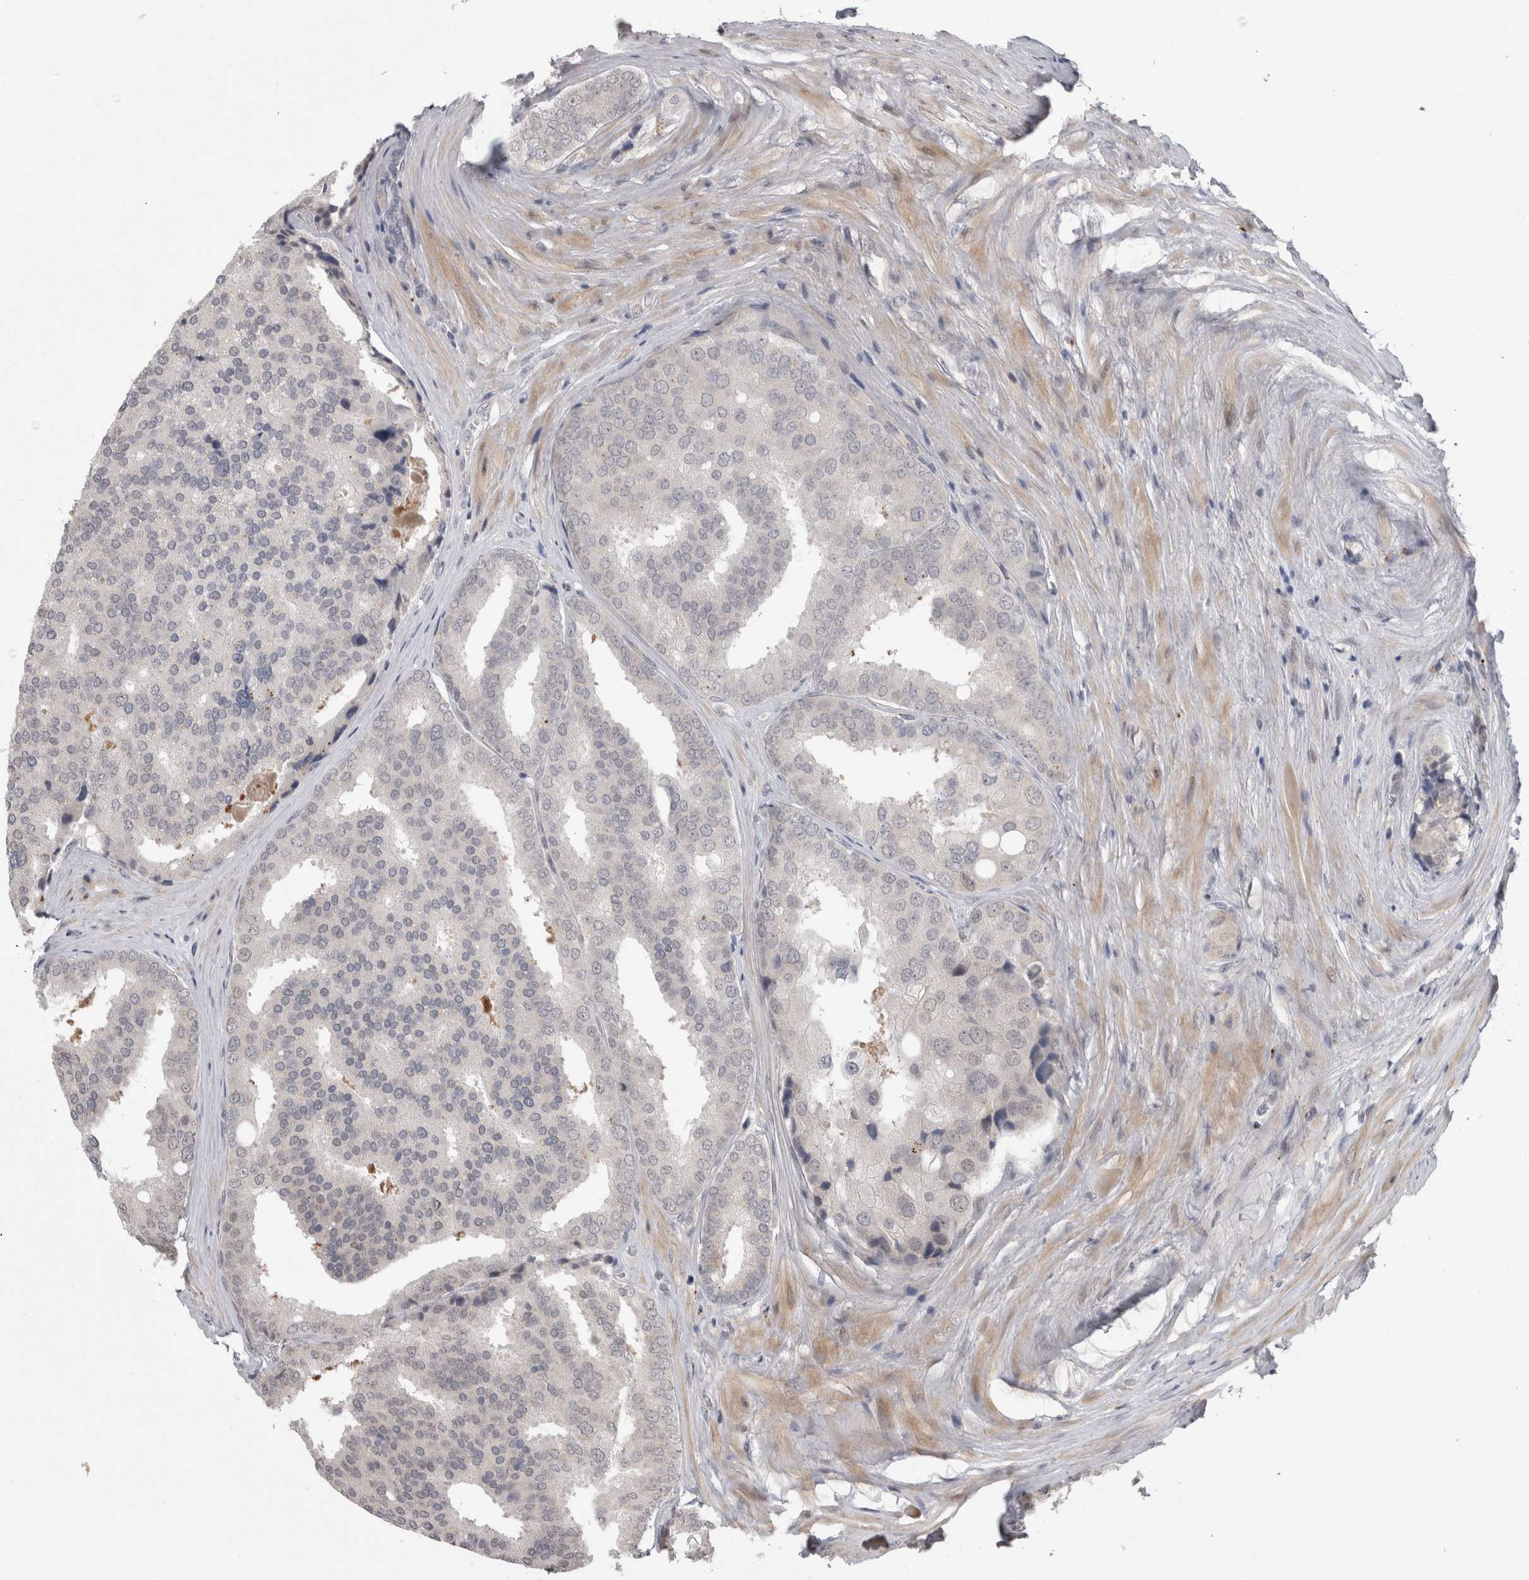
{"staining": {"intensity": "negative", "quantity": "none", "location": "none"}, "tissue": "prostate cancer", "cell_type": "Tumor cells", "image_type": "cancer", "snomed": [{"axis": "morphology", "description": "Adenocarcinoma, High grade"}, {"axis": "topography", "description": "Prostate"}], "caption": "IHC of human prostate adenocarcinoma (high-grade) demonstrates no staining in tumor cells.", "gene": "MTBP", "patient": {"sex": "male", "age": 50}}